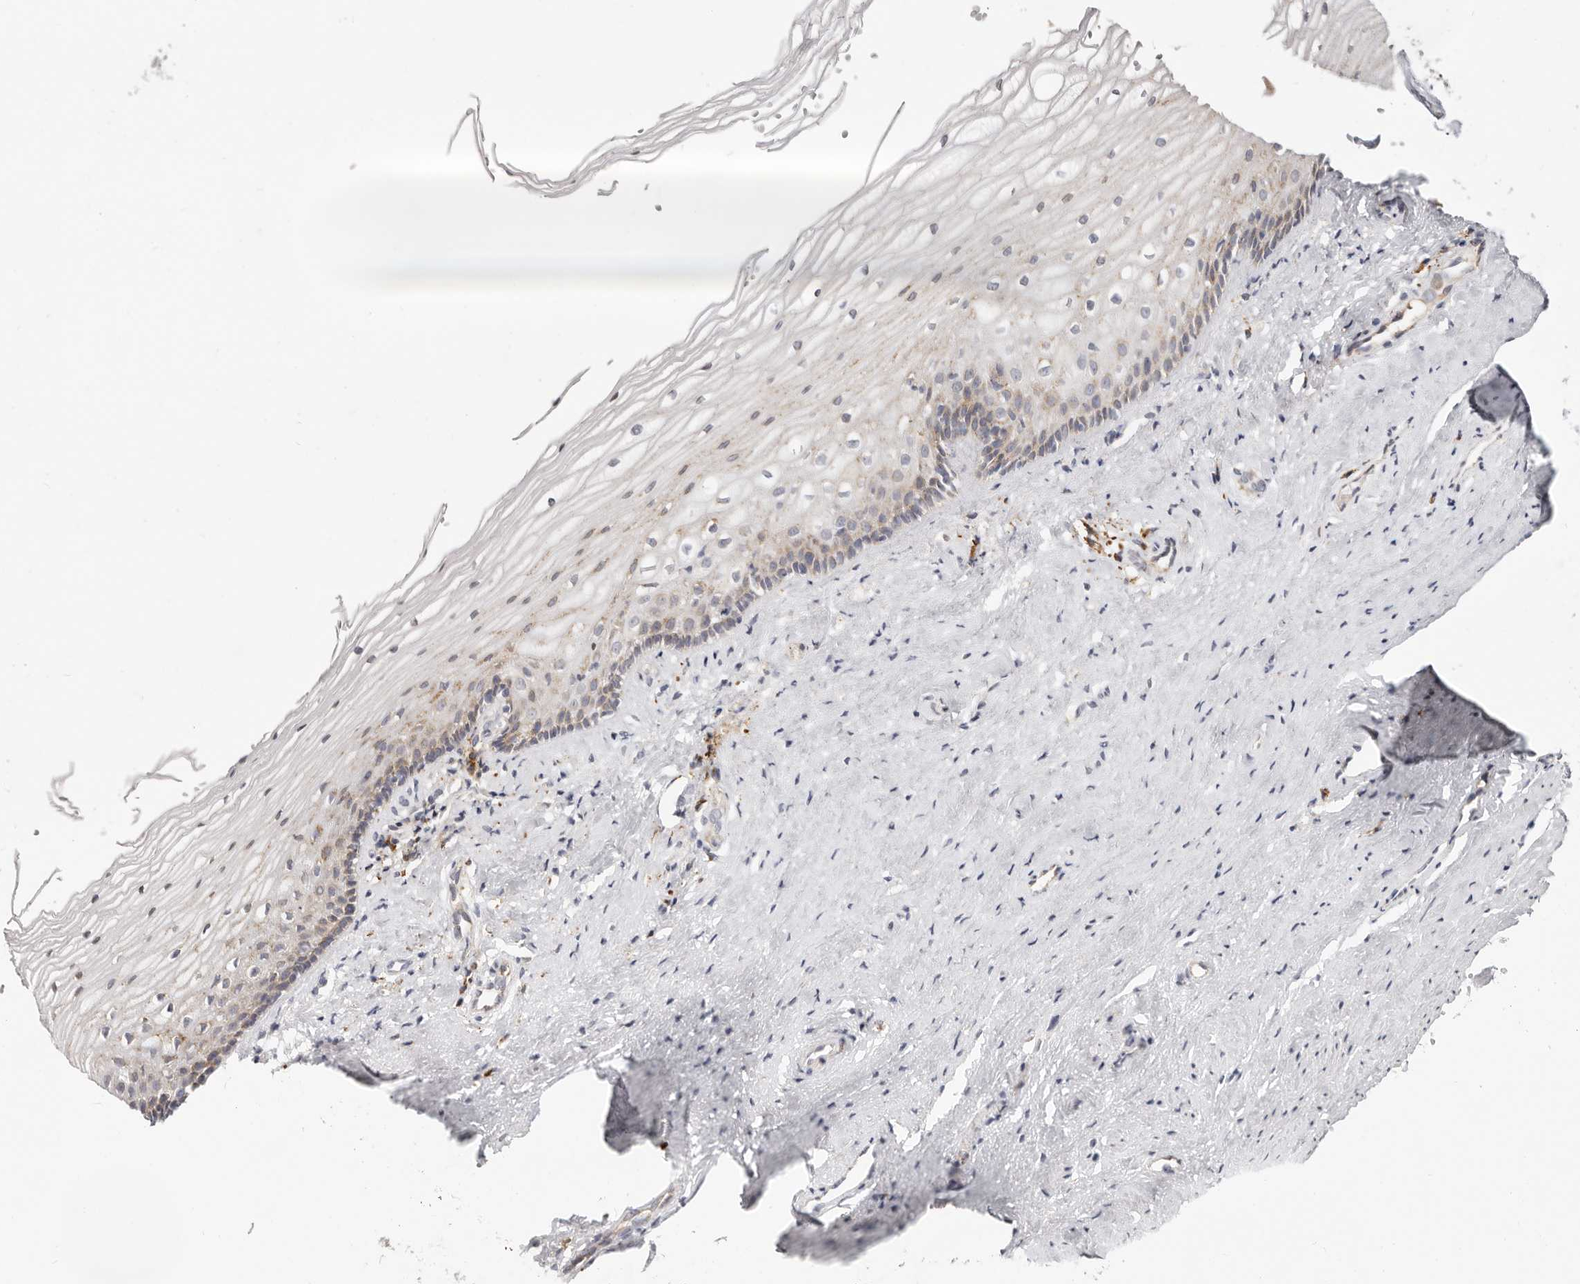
{"staining": {"intensity": "weak", "quantity": "<25%", "location": "cytoplasmic/membranous"}, "tissue": "vagina", "cell_type": "Squamous epithelial cells", "image_type": "normal", "snomed": [{"axis": "morphology", "description": "Normal tissue, NOS"}, {"axis": "topography", "description": "Vagina"}], "caption": "Image shows no significant protein staining in squamous epithelial cells of benign vagina. The staining was performed using DAB (3,3'-diaminobenzidine) to visualize the protein expression in brown, while the nuclei were stained in blue with hematoxylin (Magnification: 20x).", "gene": "IL32", "patient": {"sex": "female", "age": 46}}